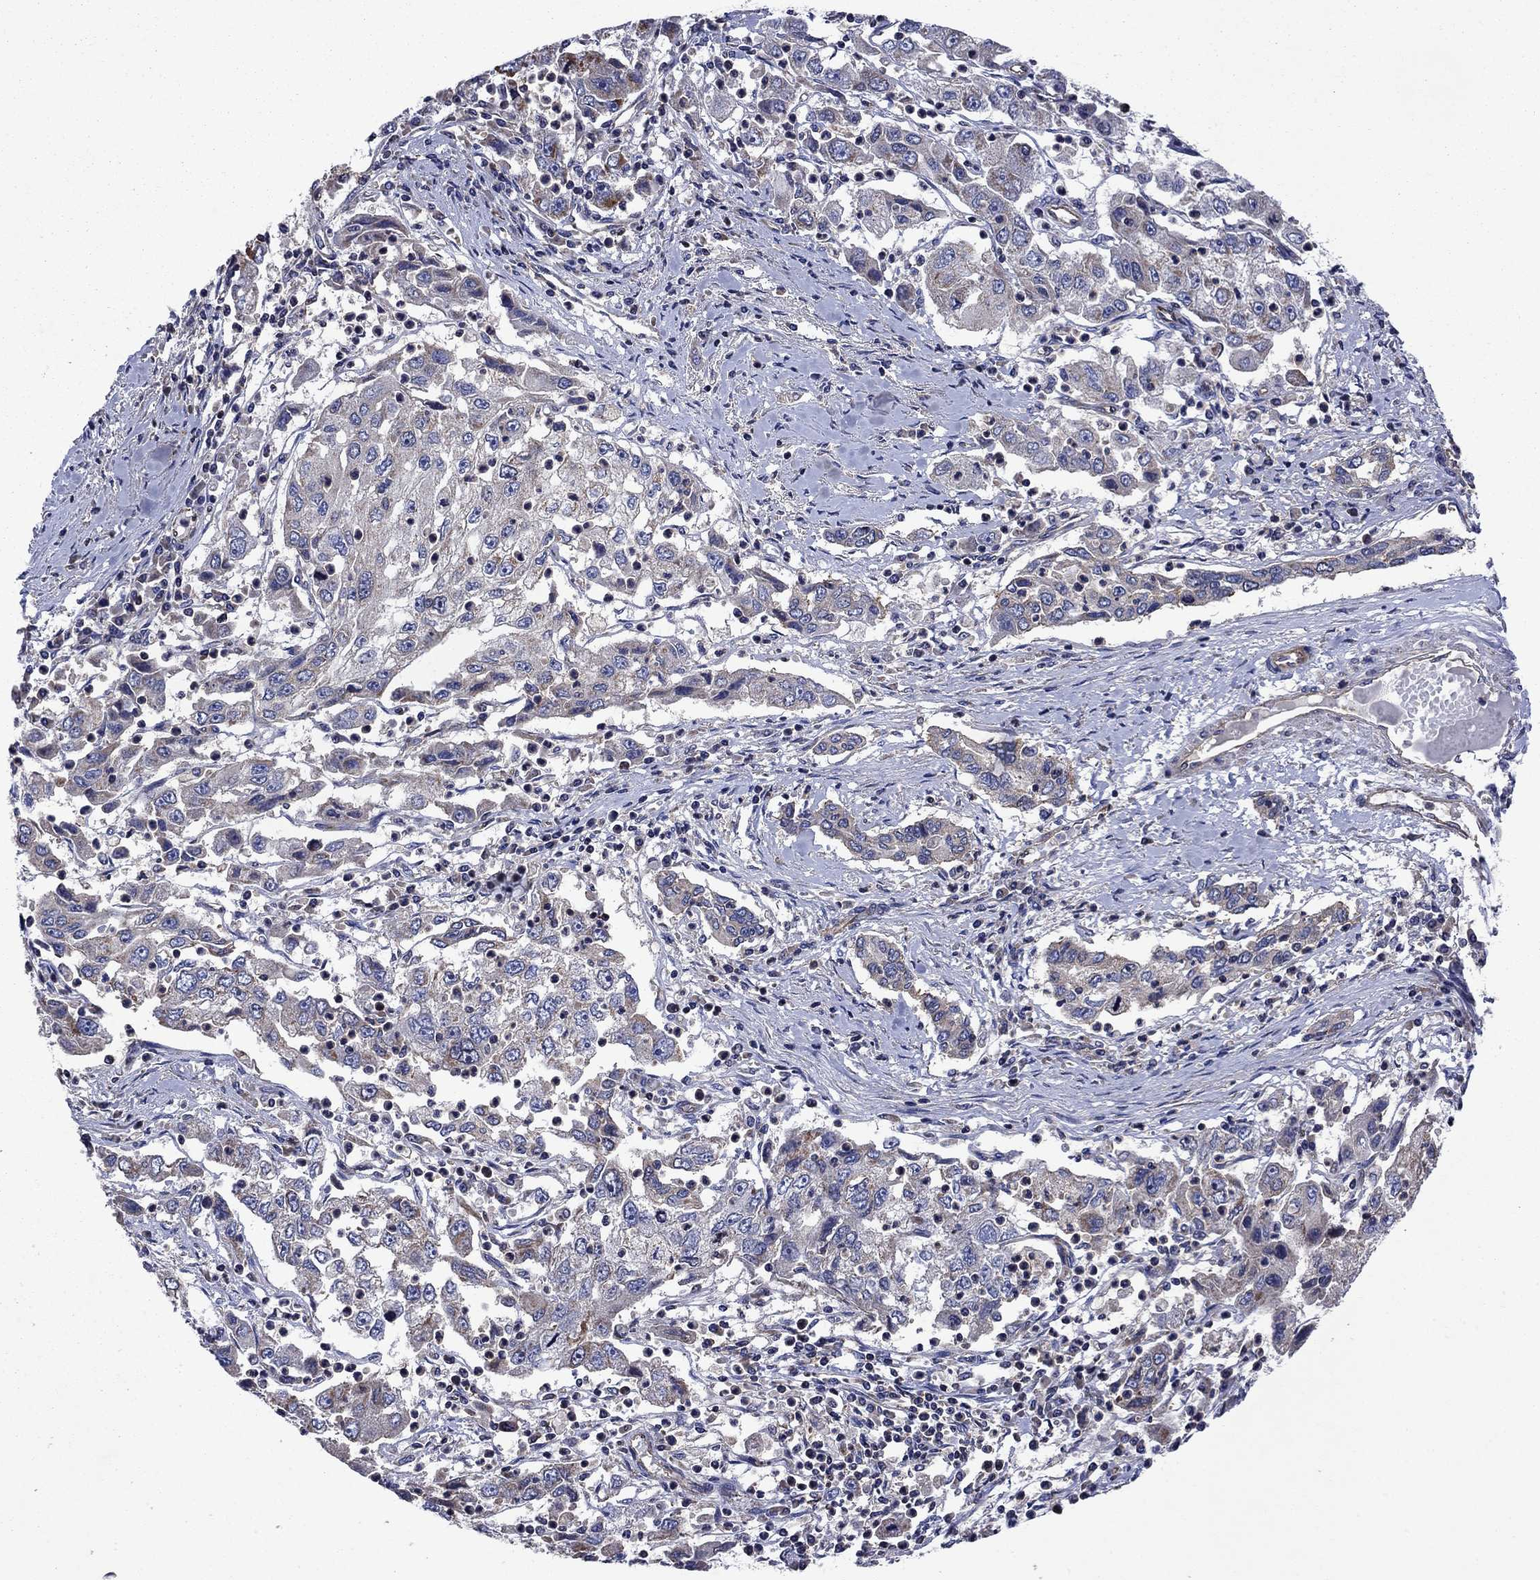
{"staining": {"intensity": "negative", "quantity": "none", "location": "none"}, "tissue": "cervical cancer", "cell_type": "Tumor cells", "image_type": "cancer", "snomed": [{"axis": "morphology", "description": "Squamous cell carcinoma, NOS"}, {"axis": "topography", "description": "Cervix"}], "caption": "Human cervical cancer stained for a protein using immunohistochemistry (IHC) demonstrates no positivity in tumor cells.", "gene": "KIF22", "patient": {"sex": "female", "age": 36}}